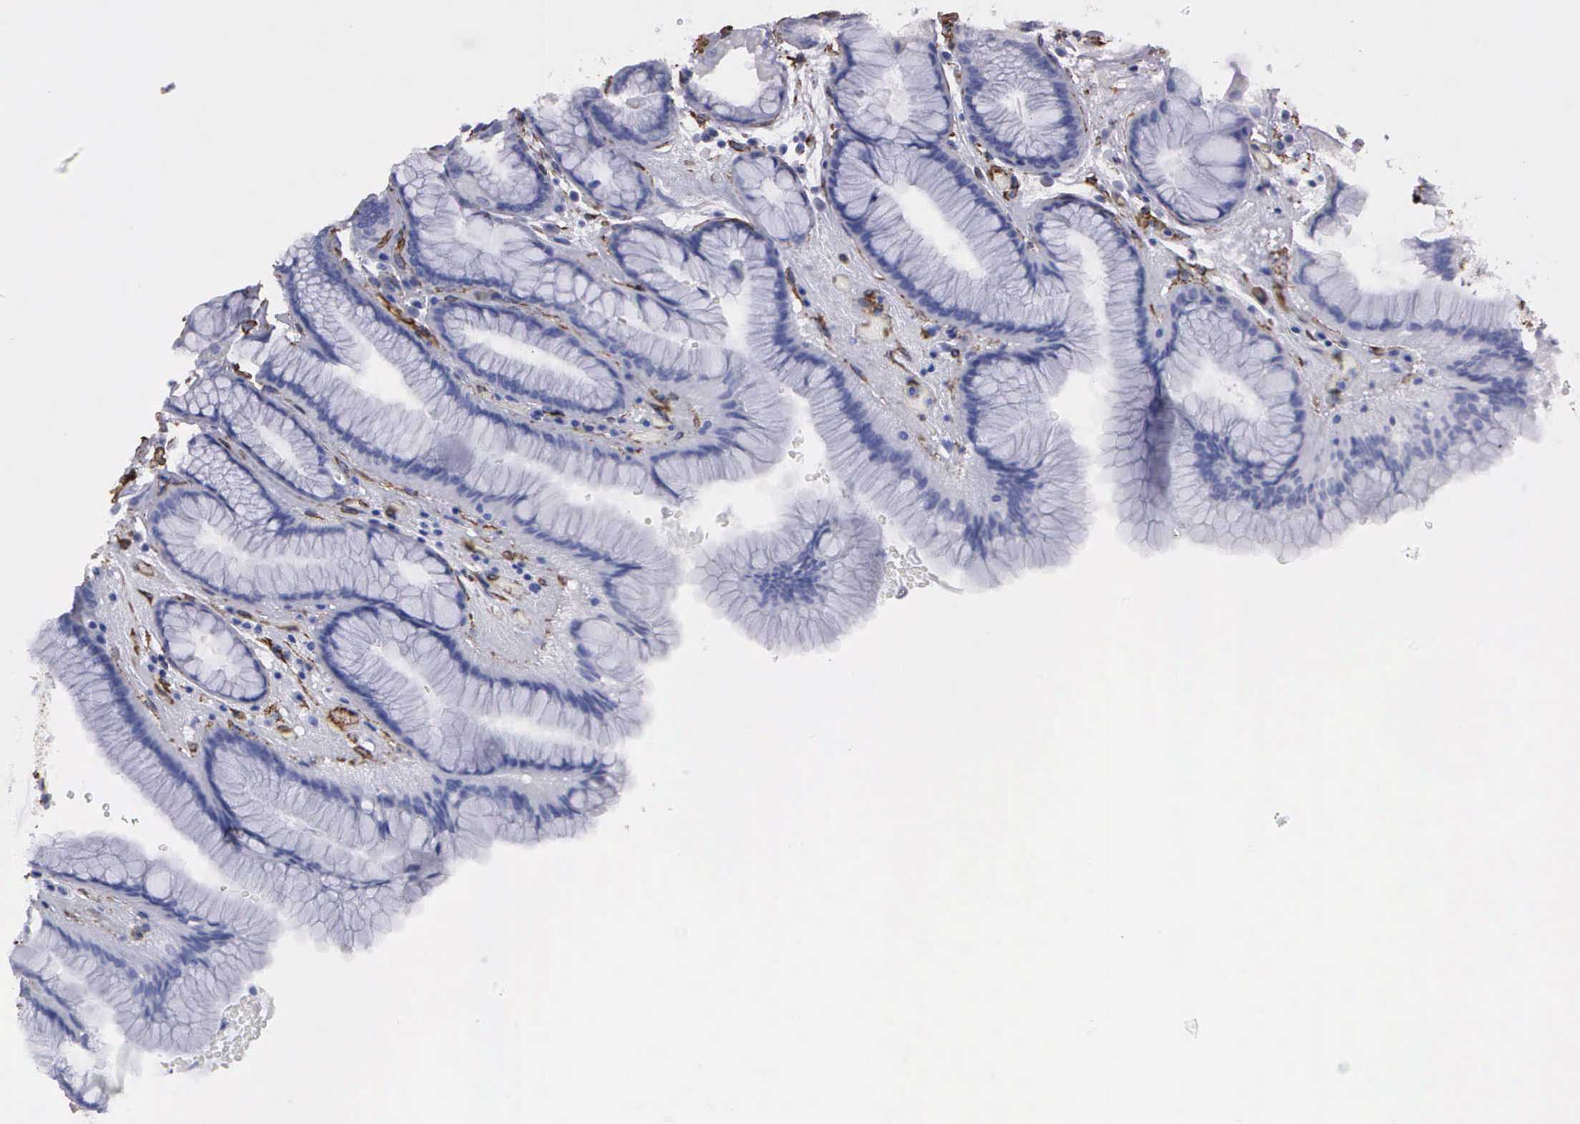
{"staining": {"intensity": "weak", "quantity": "<25%", "location": "cytoplasmic/membranous"}, "tissue": "stomach", "cell_type": "Glandular cells", "image_type": "normal", "snomed": [{"axis": "morphology", "description": "Normal tissue, NOS"}, {"axis": "topography", "description": "Stomach, upper"}], "caption": "Immunohistochemistry micrograph of normal stomach: human stomach stained with DAB reveals no significant protein positivity in glandular cells. The staining is performed using DAB (3,3'-diaminobenzidine) brown chromogen with nuclei counter-stained in using hematoxylin.", "gene": "MAGEB10", "patient": {"sex": "female", "age": 75}}